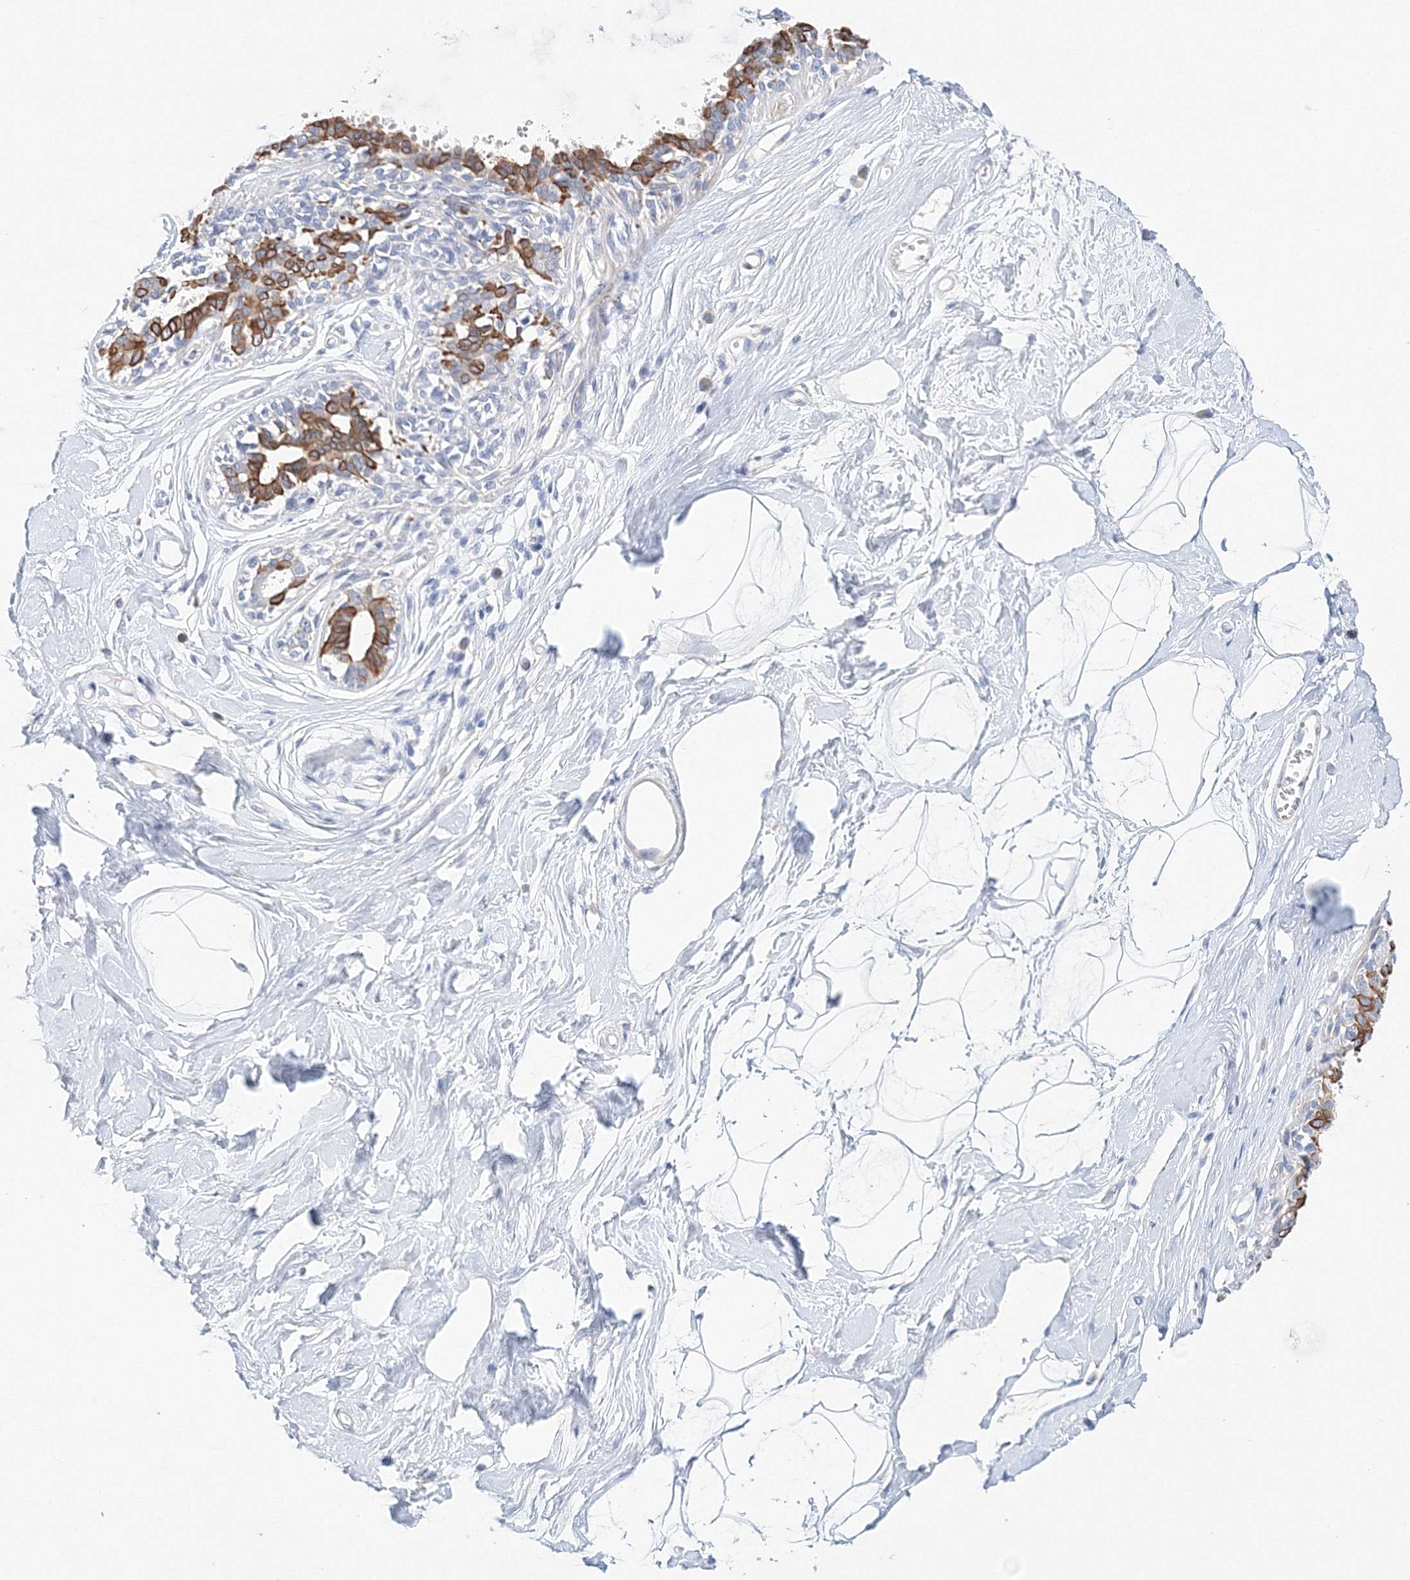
{"staining": {"intensity": "negative", "quantity": "none", "location": "none"}, "tissue": "breast", "cell_type": "Adipocytes", "image_type": "normal", "snomed": [{"axis": "morphology", "description": "Normal tissue, NOS"}, {"axis": "topography", "description": "Breast"}], "caption": "Unremarkable breast was stained to show a protein in brown. There is no significant staining in adipocytes.", "gene": "LRRIQ4", "patient": {"sex": "female", "age": 45}}